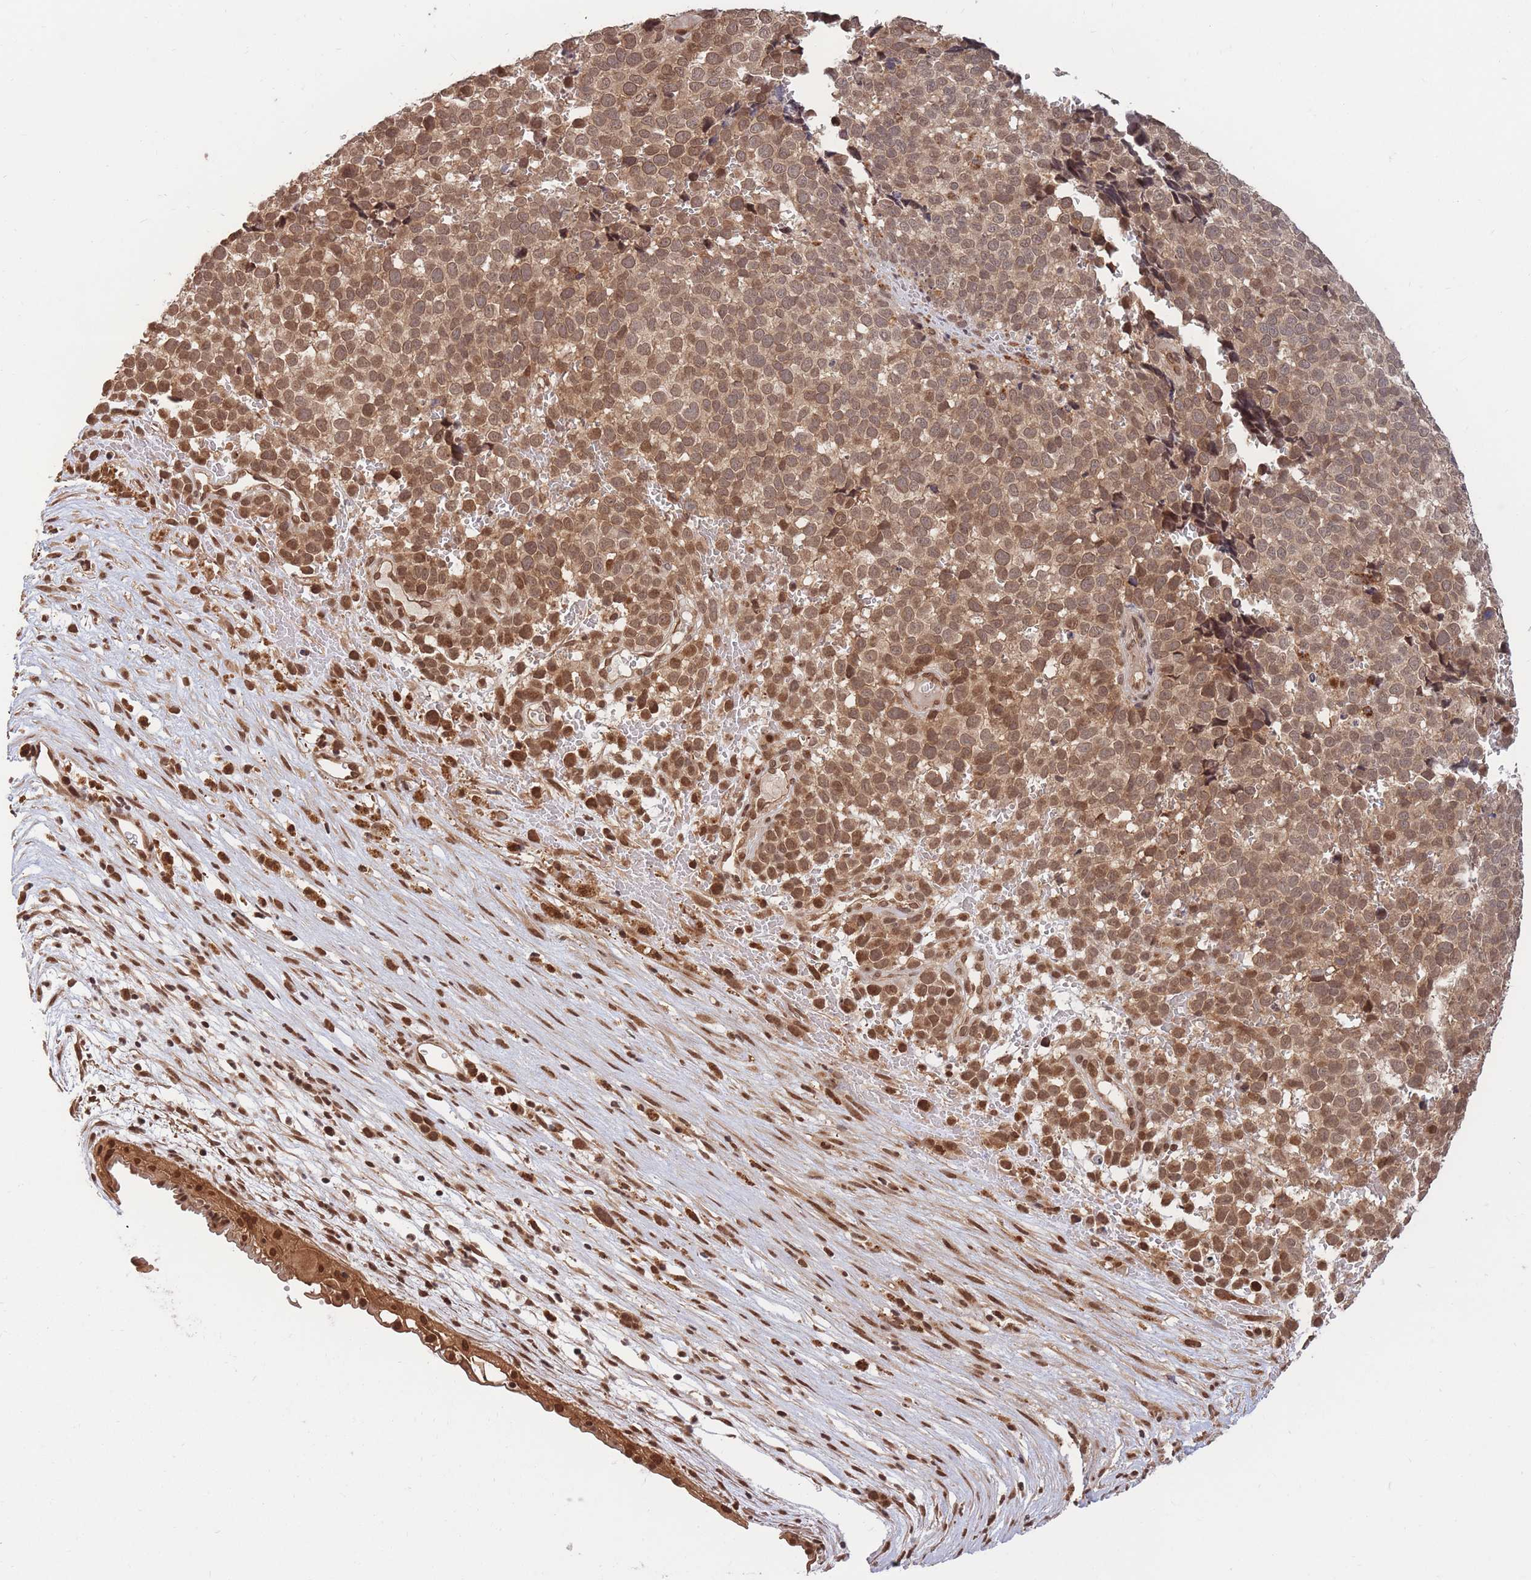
{"staining": {"intensity": "moderate", "quantity": ">75%", "location": "cytoplasmic/membranous,nuclear"}, "tissue": "melanoma", "cell_type": "Tumor cells", "image_type": "cancer", "snomed": [{"axis": "morphology", "description": "Malignant melanoma, NOS"}, {"axis": "topography", "description": "Nose, NOS"}], "caption": "Immunohistochemistry staining of melanoma, which displays medium levels of moderate cytoplasmic/membranous and nuclear staining in approximately >75% of tumor cells indicating moderate cytoplasmic/membranous and nuclear protein expression. The staining was performed using DAB (3,3'-diaminobenzidine) (brown) for protein detection and nuclei were counterstained in hematoxylin (blue).", "gene": "SRA1", "patient": {"sex": "female", "age": 48}}